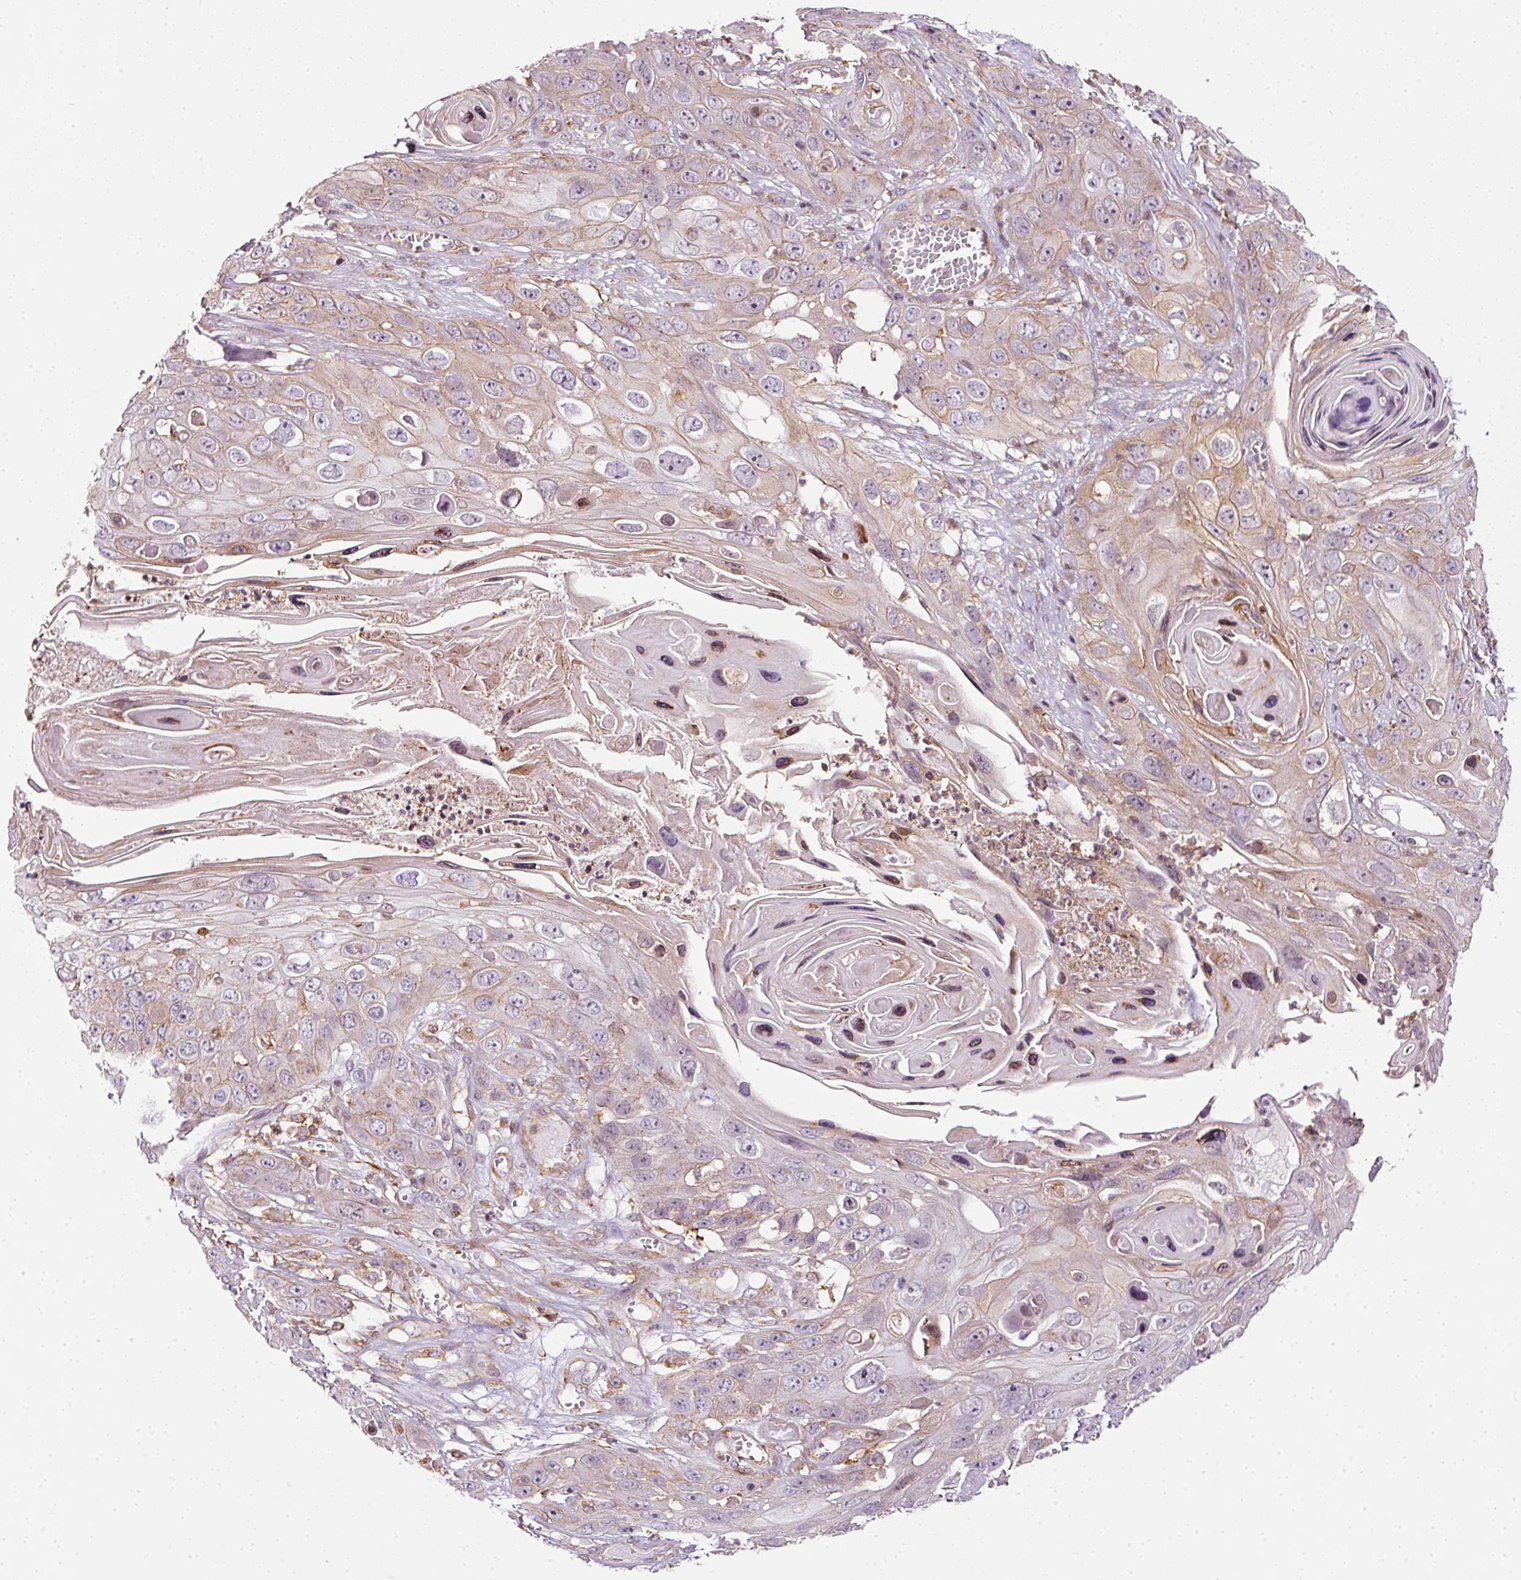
{"staining": {"intensity": "weak", "quantity": "25%-75%", "location": "cytoplasmic/membranous"}, "tissue": "skin cancer", "cell_type": "Tumor cells", "image_type": "cancer", "snomed": [{"axis": "morphology", "description": "Squamous cell carcinoma, NOS"}, {"axis": "topography", "description": "Skin"}], "caption": "IHC staining of squamous cell carcinoma (skin), which shows low levels of weak cytoplasmic/membranous expression in approximately 25%-75% of tumor cells indicating weak cytoplasmic/membranous protein expression. The staining was performed using DAB (3,3'-diaminobenzidine) (brown) for protein detection and nuclei were counterstained in hematoxylin (blue).", "gene": "SCNM1", "patient": {"sex": "male", "age": 55}}